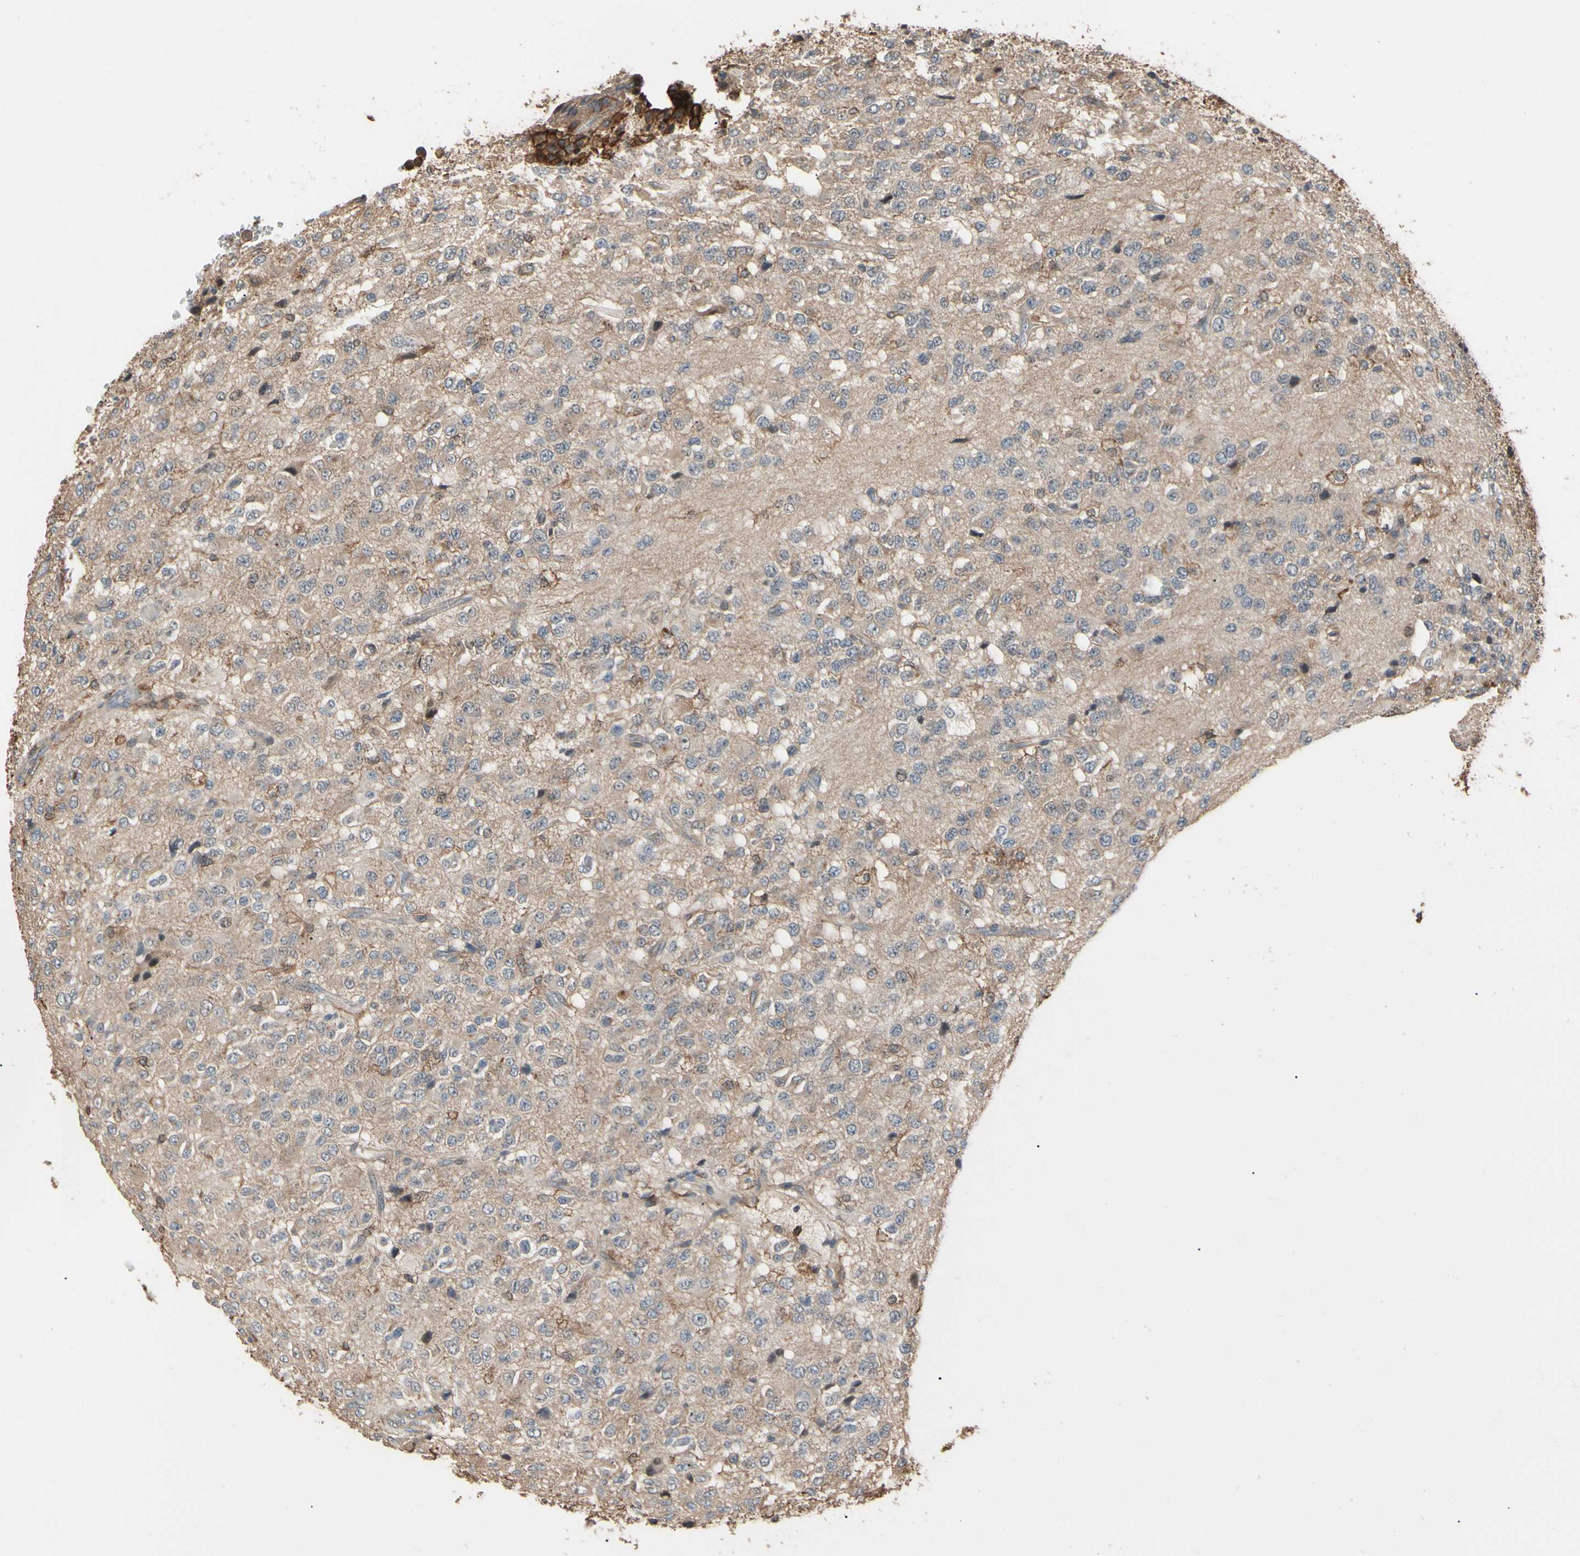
{"staining": {"intensity": "negative", "quantity": "none", "location": "none"}, "tissue": "glioma", "cell_type": "Tumor cells", "image_type": "cancer", "snomed": [{"axis": "morphology", "description": "Glioma, malignant, High grade"}, {"axis": "topography", "description": "pancreas cauda"}], "caption": "This is an immunohistochemistry (IHC) image of glioma. There is no staining in tumor cells.", "gene": "MAPK13", "patient": {"sex": "male", "age": 60}}